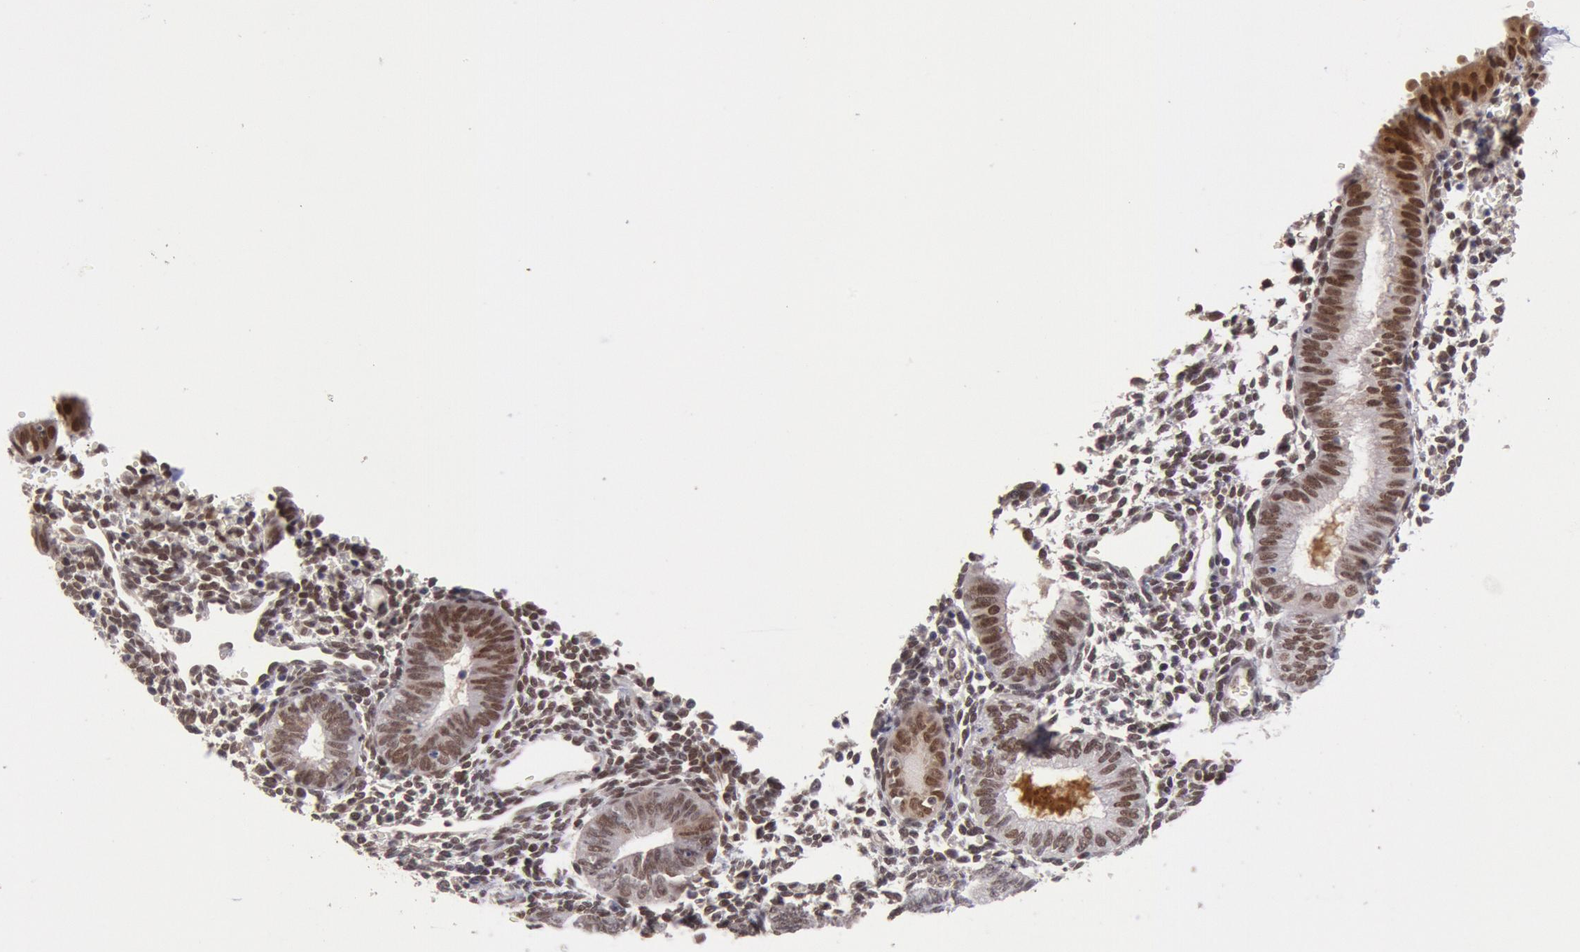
{"staining": {"intensity": "strong", "quantity": ">75%", "location": "nuclear"}, "tissue": "endometrium", "cell_type": "Cells in endometrial stroma", "image_type": "normal", "snomed": [{"axis": "morphology", "description": "Normal tissue, NOS"}, {"axis": "topography", "description": "Endometrium"}], "caption": "DAB immunohistochemical staining of unremarkable endometrium displays strong nuclear protein staining in about >75% of cells in endometrial stroma.", "gene": "CDKN2B", "patient": {"sex": "female", "age": 61}}